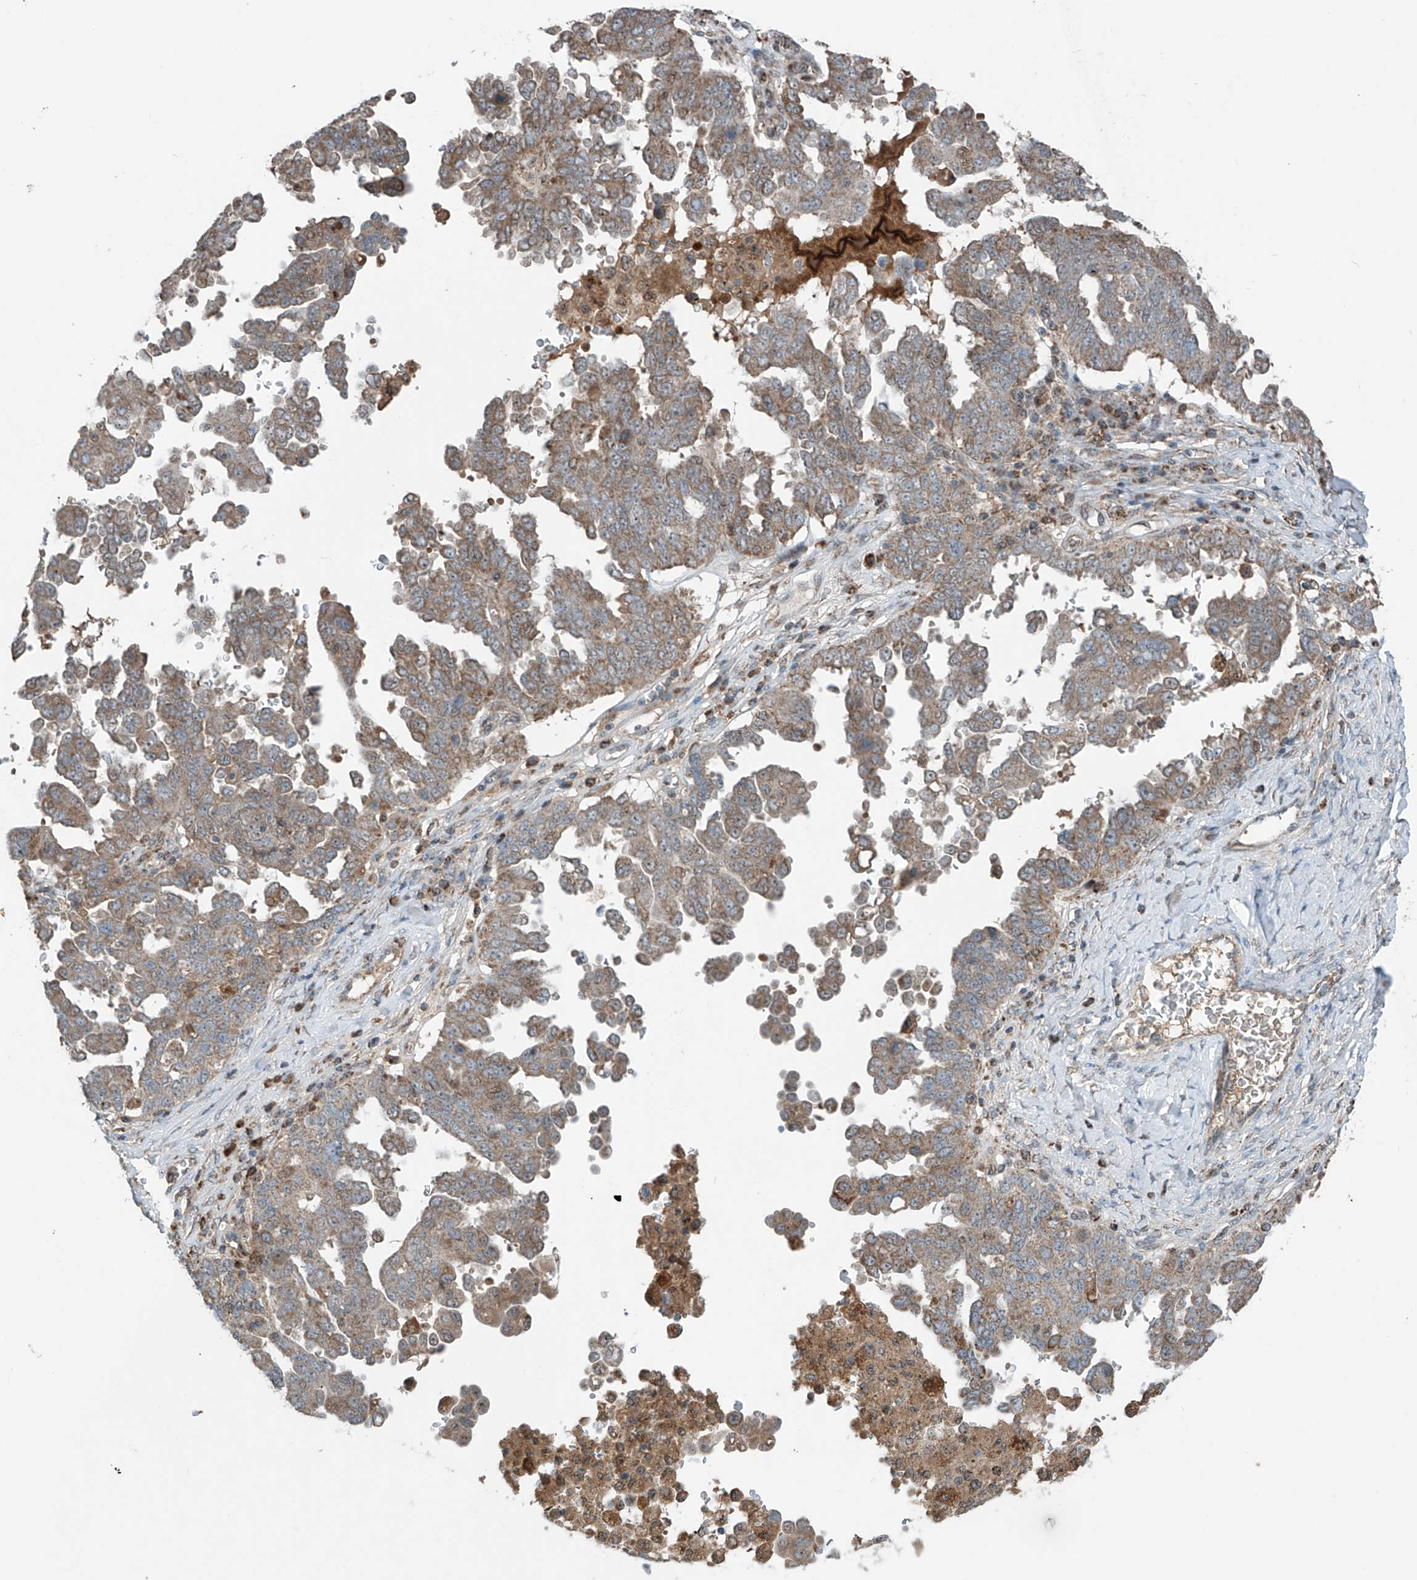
{"staining": {"intensity": "weak", "quantity": "25%-75%", "location": "cytoplasmic/membranous"}, "tissue": "ovarian cancer", "cell_type": "Tumor cells", "image_type": "cancer", "snomed": [{"axis": "morphology", "description": "Carcinoma, endometroid"}, {"axis": "topography", "description": "Ovary"}], "caption": "An IHC histopathology image of tumor tissue is shown. Protein staining in brown shows weak cytoplasmic/membranous positivity in ovarian endometroid carcinoma within tumor cells.", "gene": "SAMD3", "patient": {"sex": "female", "age": 62}}